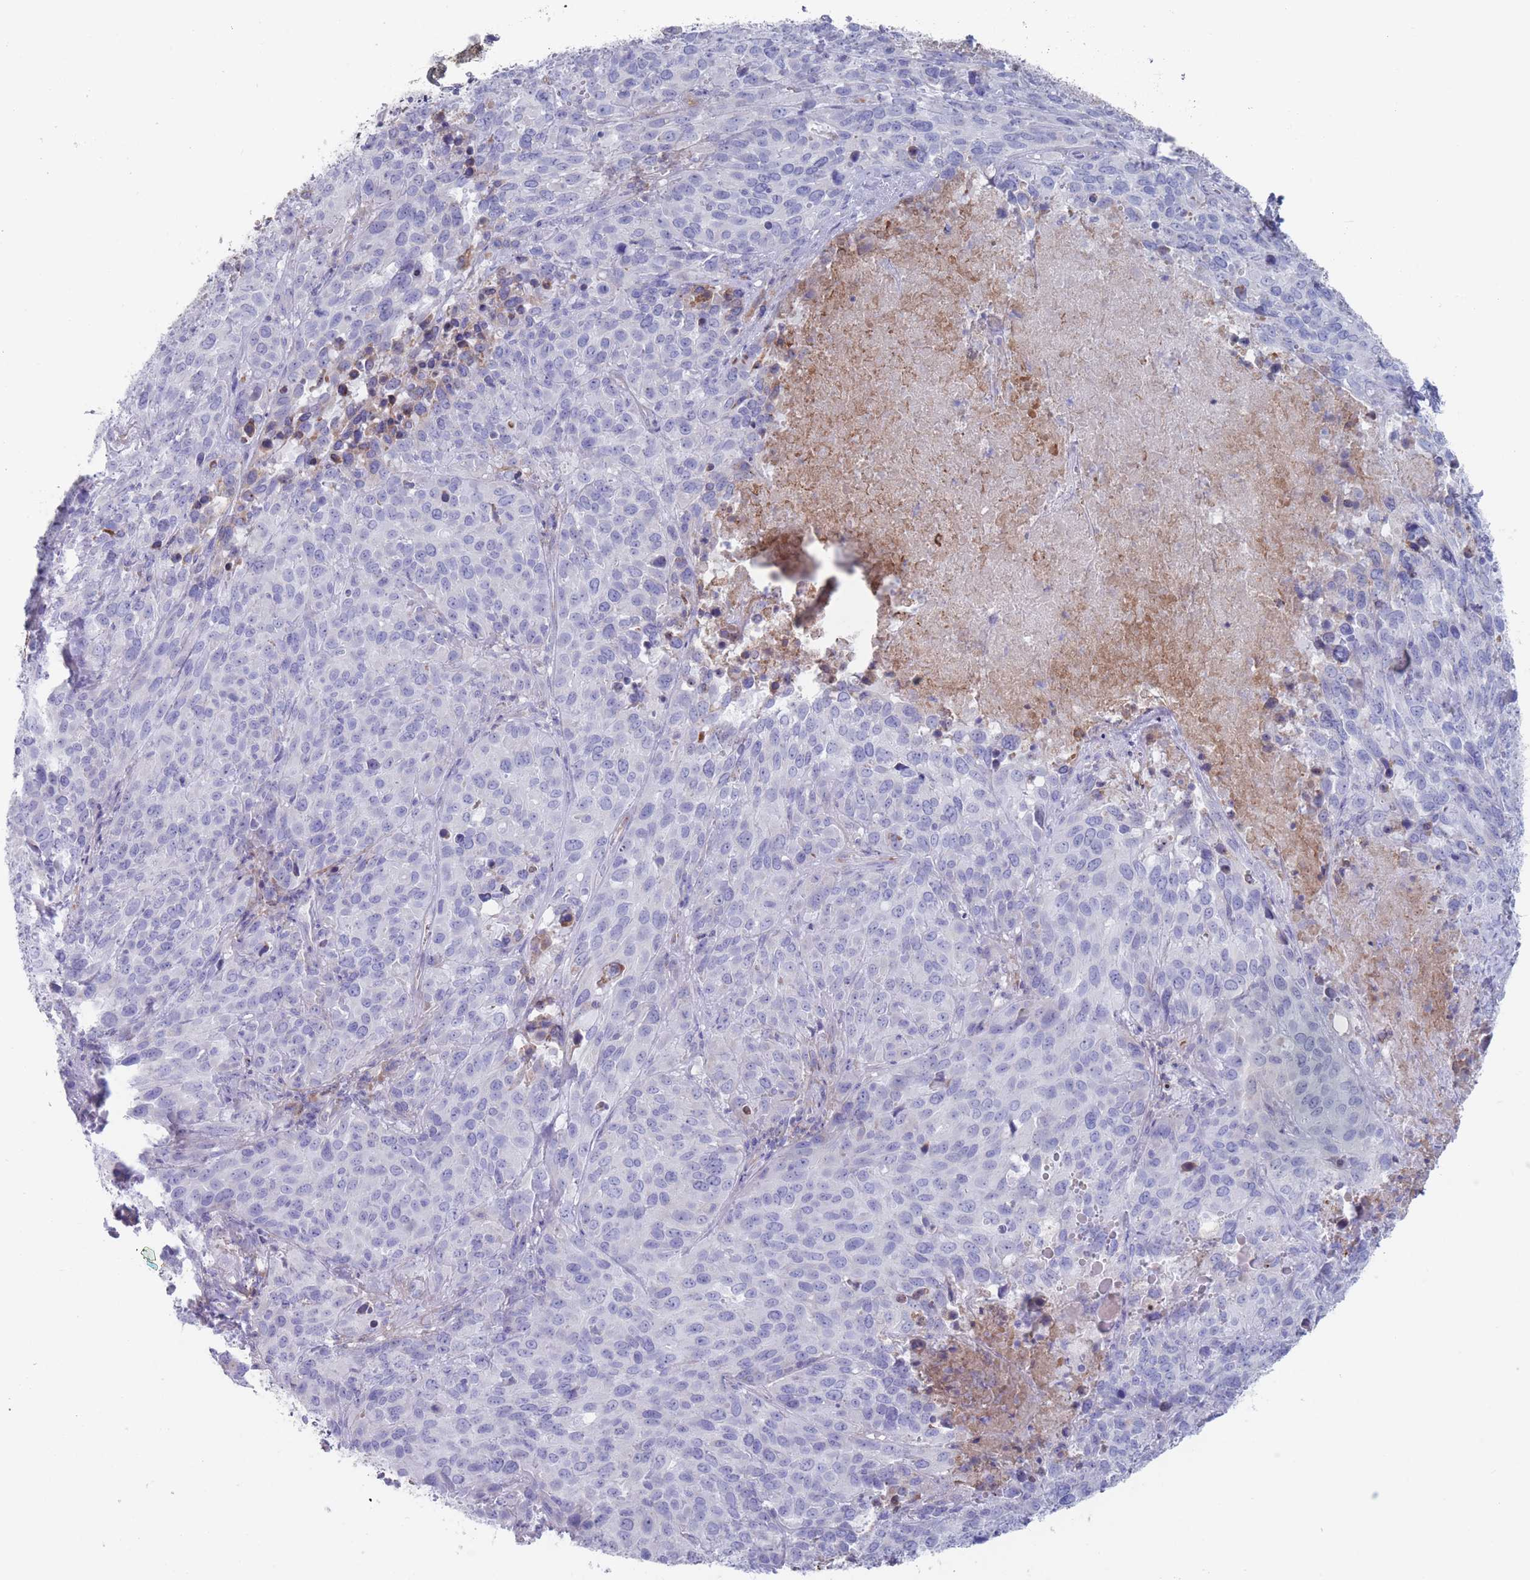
{"staining": {"intensity": "negative", "quantity": "none", "location": "none"}, "tissue": "cervical cancer", "cell_type": "Tumor cells", "image_type": "cancer", "snomed": [{"axis": "morphology", "description": "Squamous cell carcinoma, NOS"}, {"axis": "topography", "description": "Cervix"}], "caption": "A histopathology image of human squamous cell carcinoma (cervical) is negative for staining in tumor cells. (Stains: DAB (3,3'-diaminobenzidine) IHC with hematoxylin counter stain, Microscopy: brightfield microscopy at high magnification).", "gene": "ST8SIA5", "patient": {"sex": "female", "age": 51}}